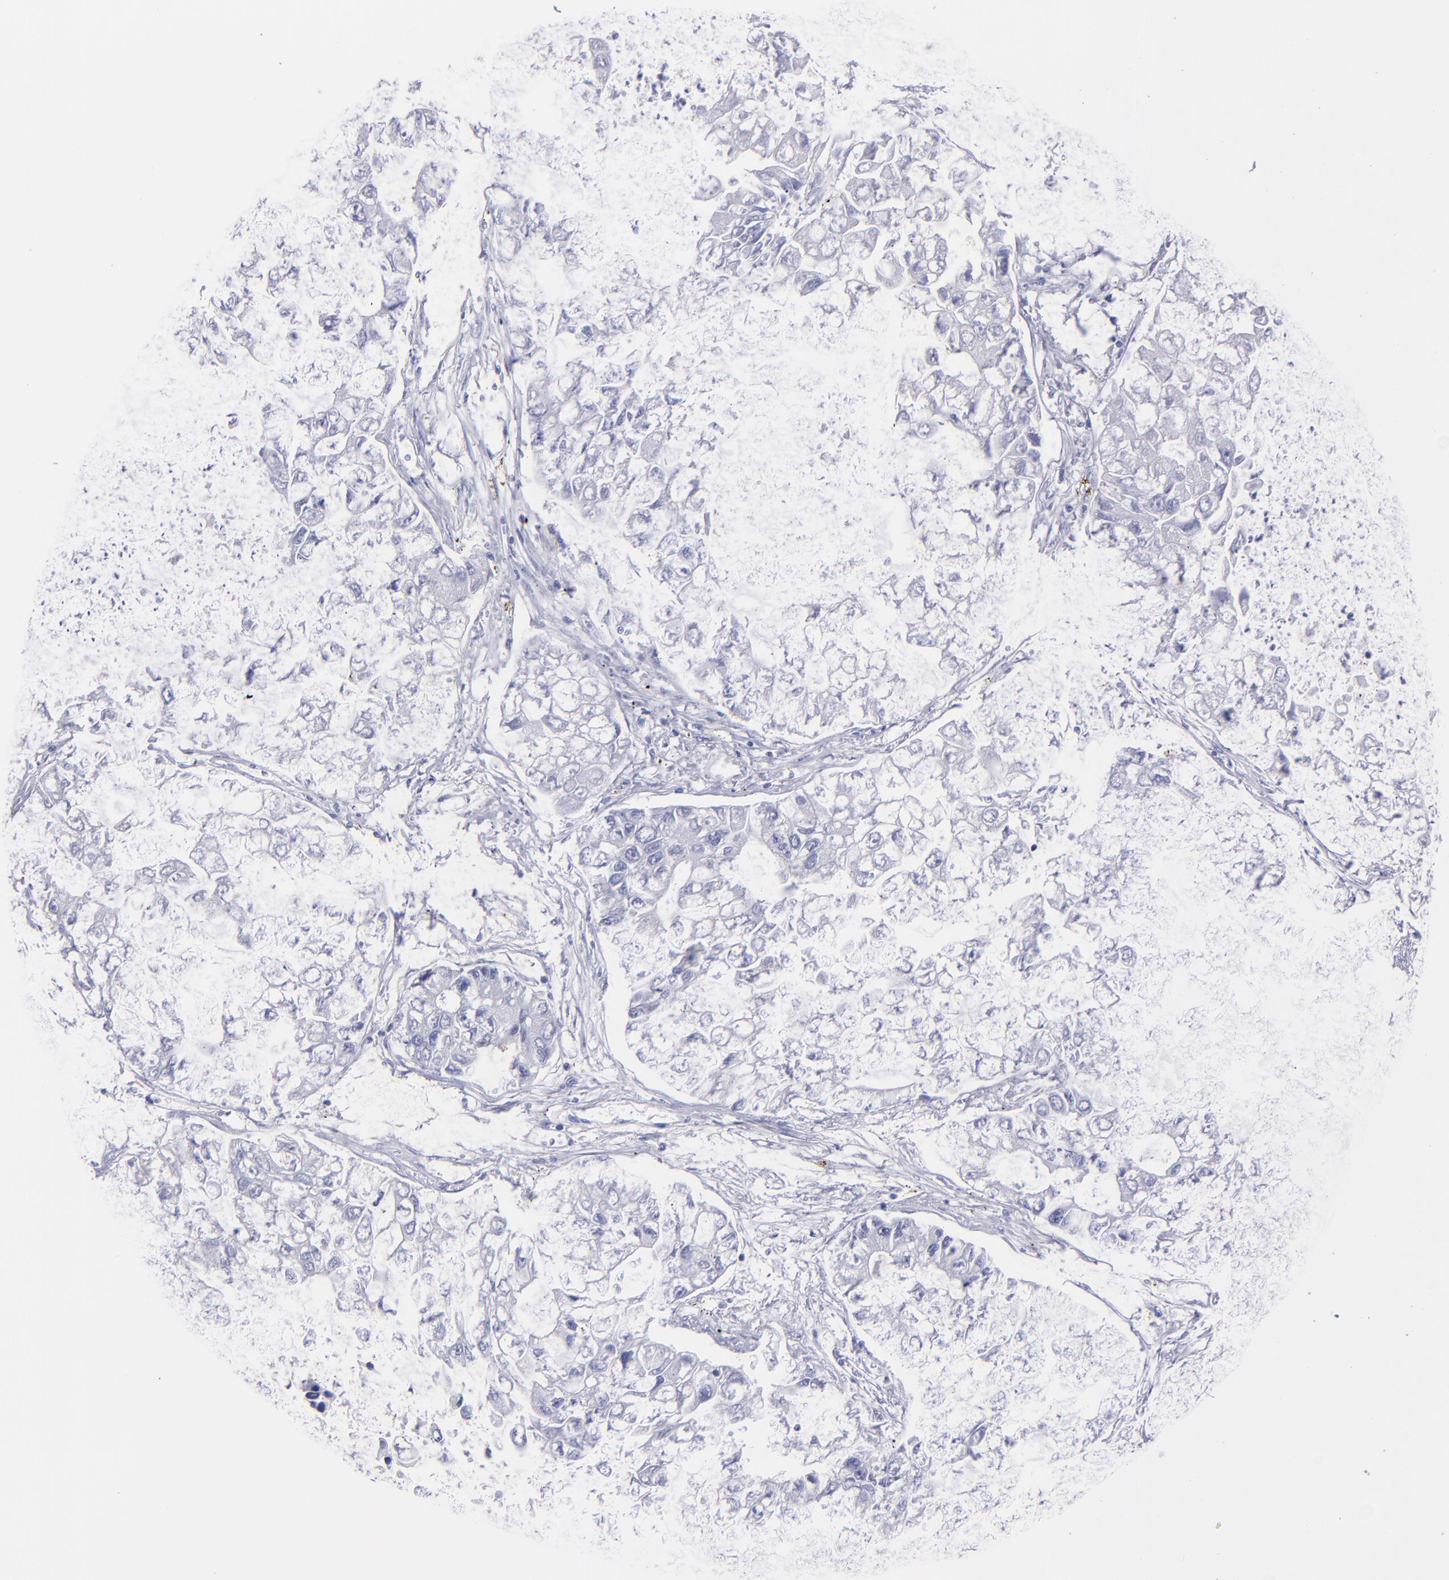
{"staining": {"intensity": "negative", "quantity": "none", "location": "none"}, "tissue": "lung cancer", "cell_type": "Tumor cells", "image_type": "cancer", "snomed": [{"axis": "morphology", "description": "Adenocarcinoma, NOS"}, {"axis": "topography", "description": "Lung"}], "caption": "This photomicrograph is of lung cancer (adenocarcinoma) stained with immunohistochemistry (IHC) to label a protein in brown with the nuclei are counter-stained blue. There is no positivity in tumor cells.", "gene": "TG", "patient": {"sex": "female", "age": 51}}